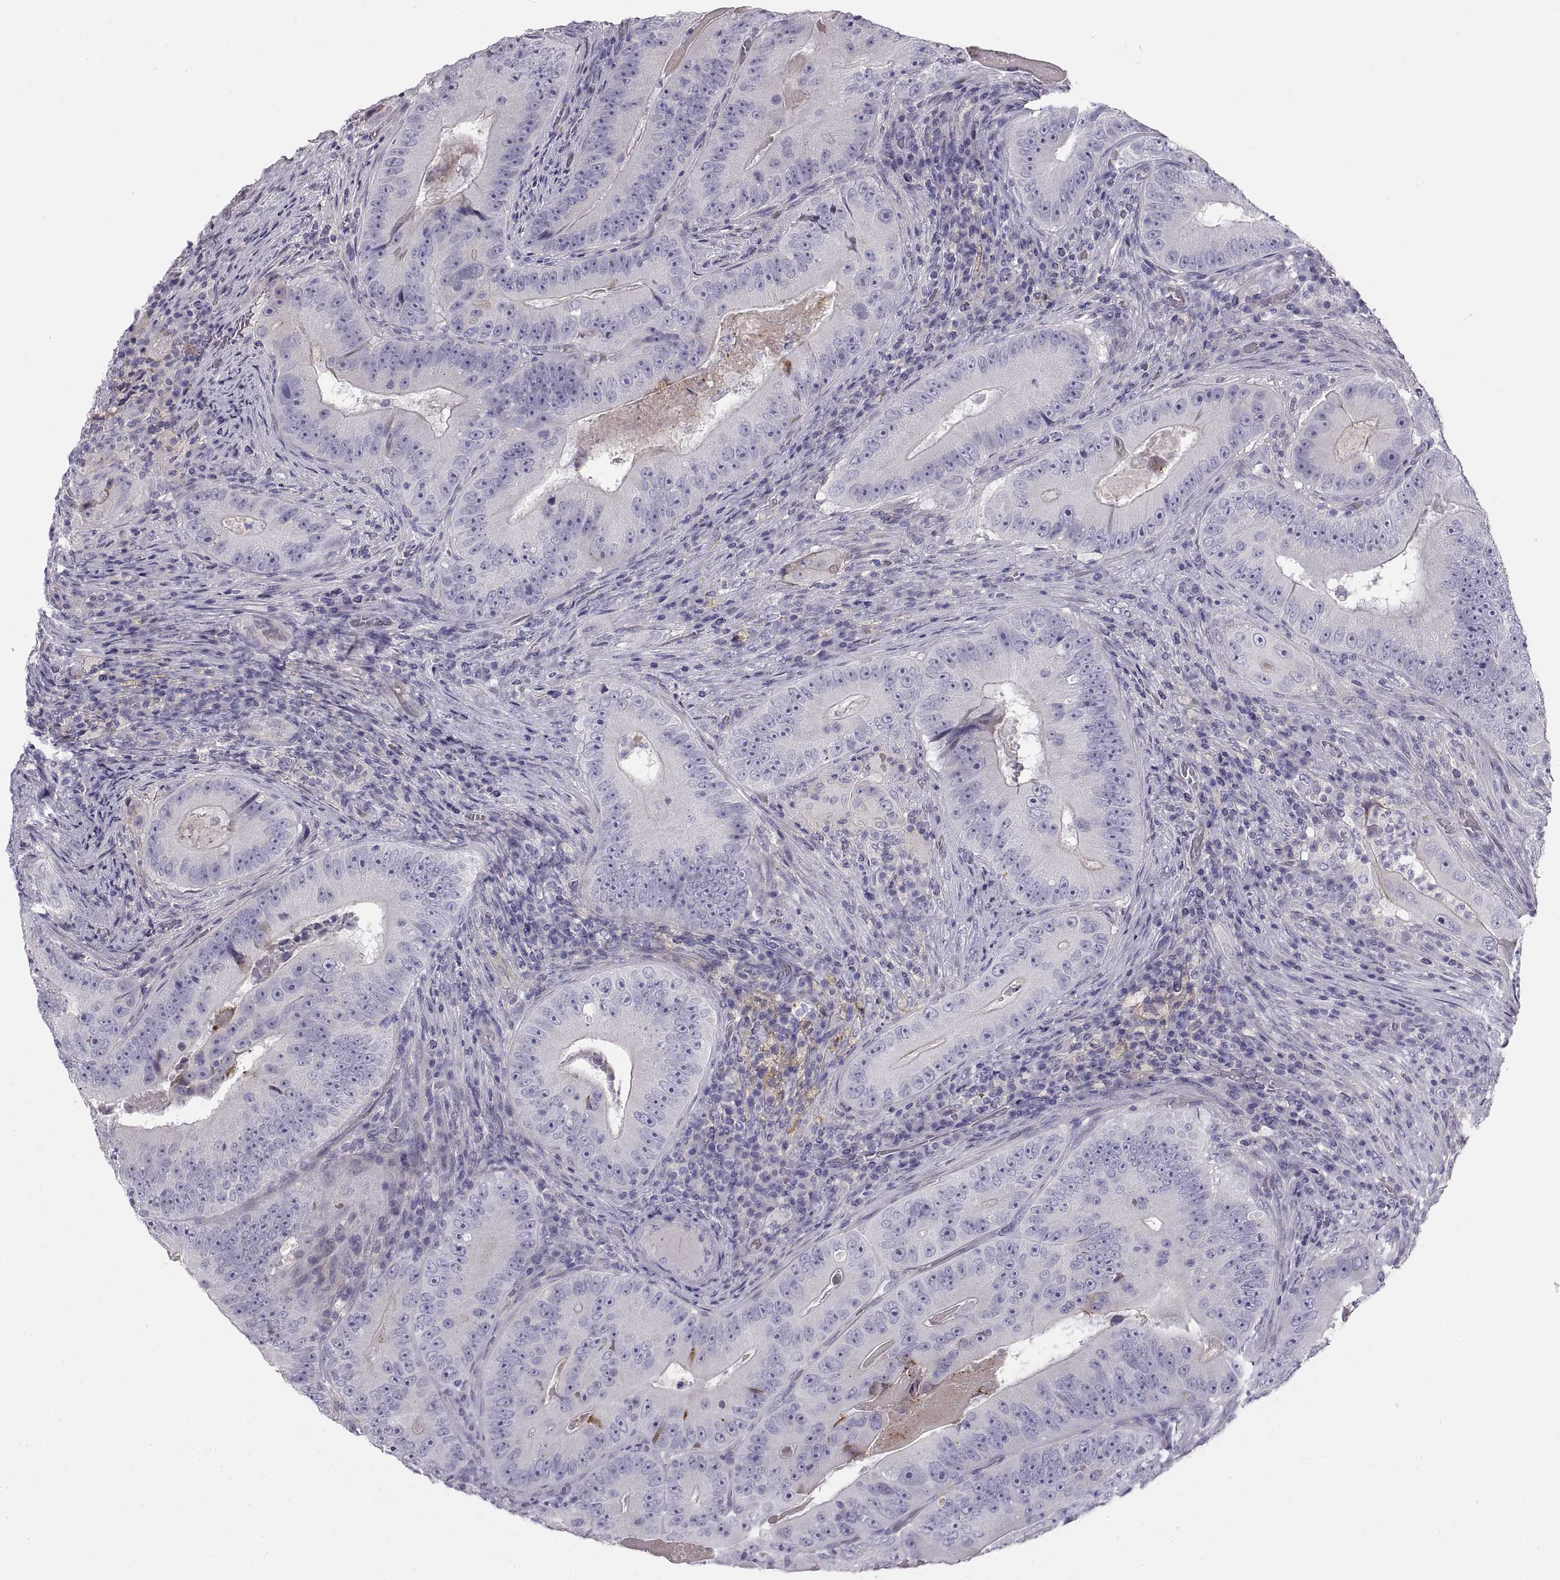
{"staining": {"intensity": "negative", "quantity": "none", "location": "none"}, "tissue": "colorectal cancer", "cell_type": "Tumor cells", "image_type": "cancer", "snomed": [{"axis": "morphology", "description": "Adenocarcinoma, NOS"}, {"axis": "topography", "description": "Colon"}], "caption": "The immunohistochemistry photomicrograph has no significant expression in tumor cells of adenocarcinoma (colorectal) tissue. (DAB immunohistochemistry (IHC) with hematoxylin counter stain).", "gene": "CRYBB3", "patient": {"sex": "female", "age": 86}}